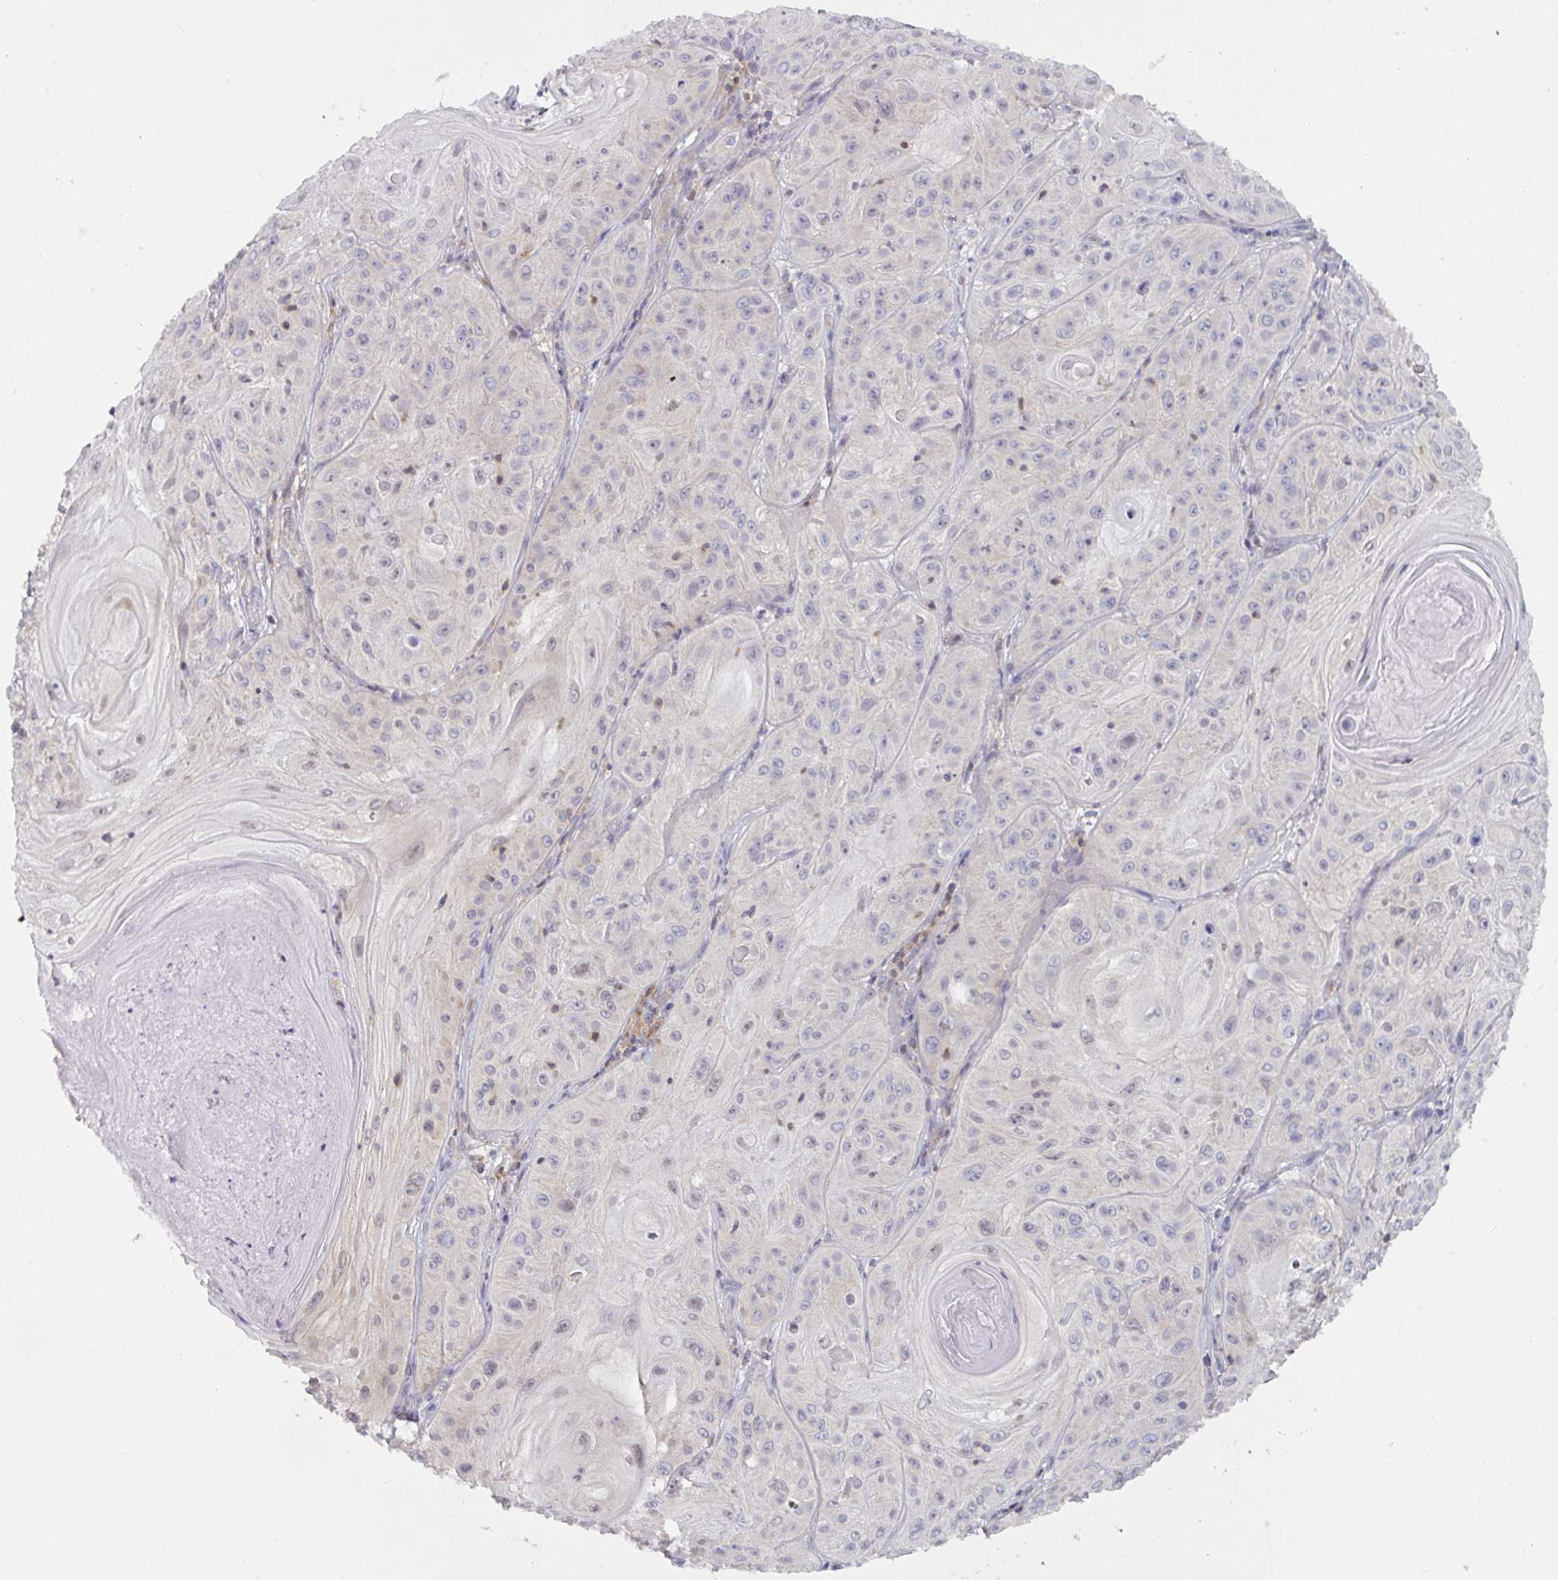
{"staining": {"intensity": "negative", "quantity": "none", "location": "none"}, "tissue": "skin cancer", "cell_type": "Tumor cells", "image_type": "cancer", "snomed": [{"axis": "morphology", "description": "Squamous cell carcinoma, NOS"}, {"axis": "topography", "description": "Skin"}], "caption": "DAB immunohistochemical staining of human skin cancer demonstrates no significant expression in tumor cells.", "gene": "TANK", "patient": {"sex": "male", "age": 85}}